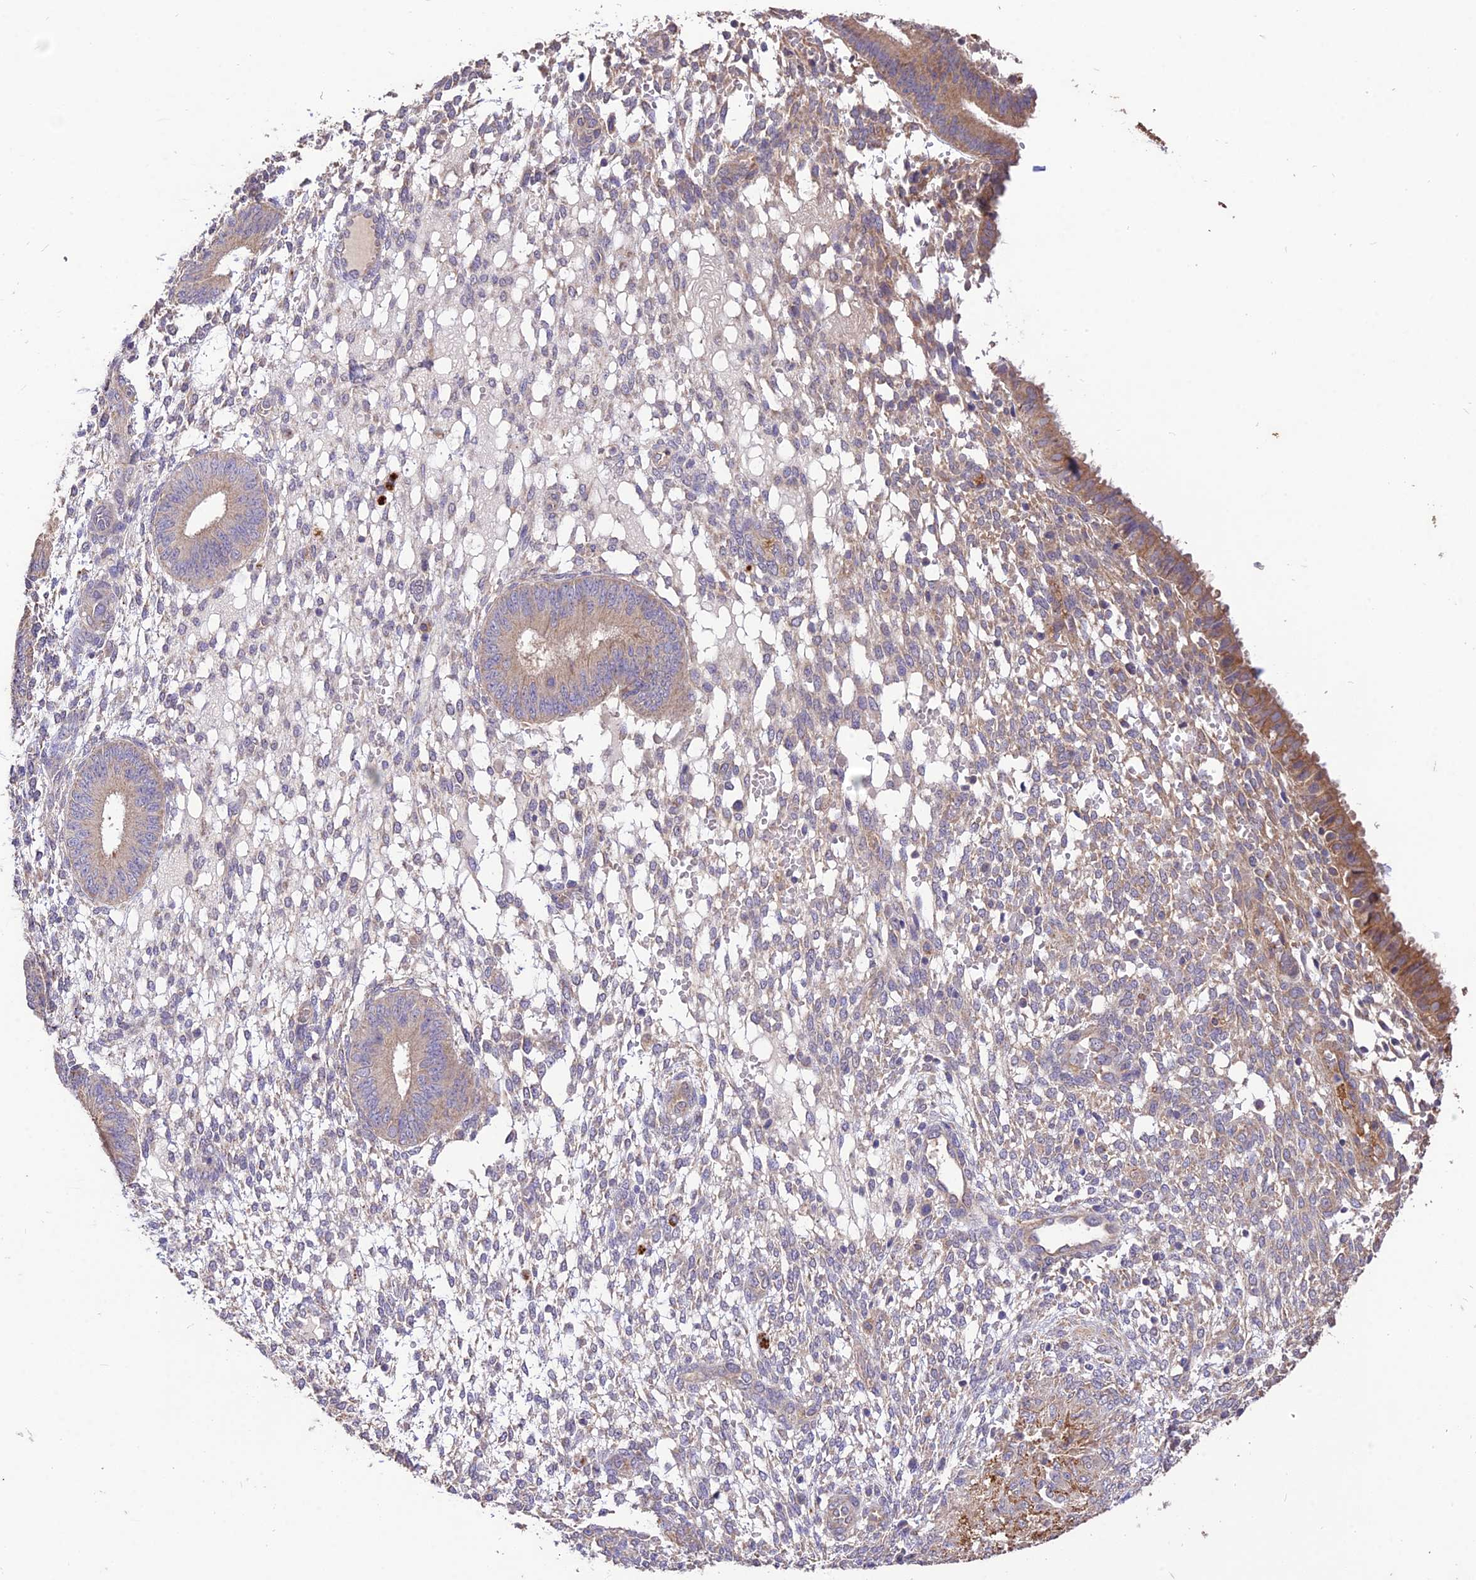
{"staining": {"intensity": "weak", "quantity": "25%-75%", "location": "cytoplasmic/membranous"}, "tissue": "endometrium", "cell_type": "Cells in endometrial stroma", "image_type": "normal", "snomed": [{"axis": "morphology", "description": "Normal tissue, NOS"}, {"axis": "topography", "description": "Endometrium"}], "caption": "IHC micrograph of unremarkable endometrium: endometrium stained using immunohistochemistry exhibits low levels of weak protein expression localized specifically in the cytoplasmic/membranous of cells in endometrial stroma, appearing as a cytoplasmic/membranous brown color.", "gene": "SDHD", "patient": {"sex": "female", "age": 49}}